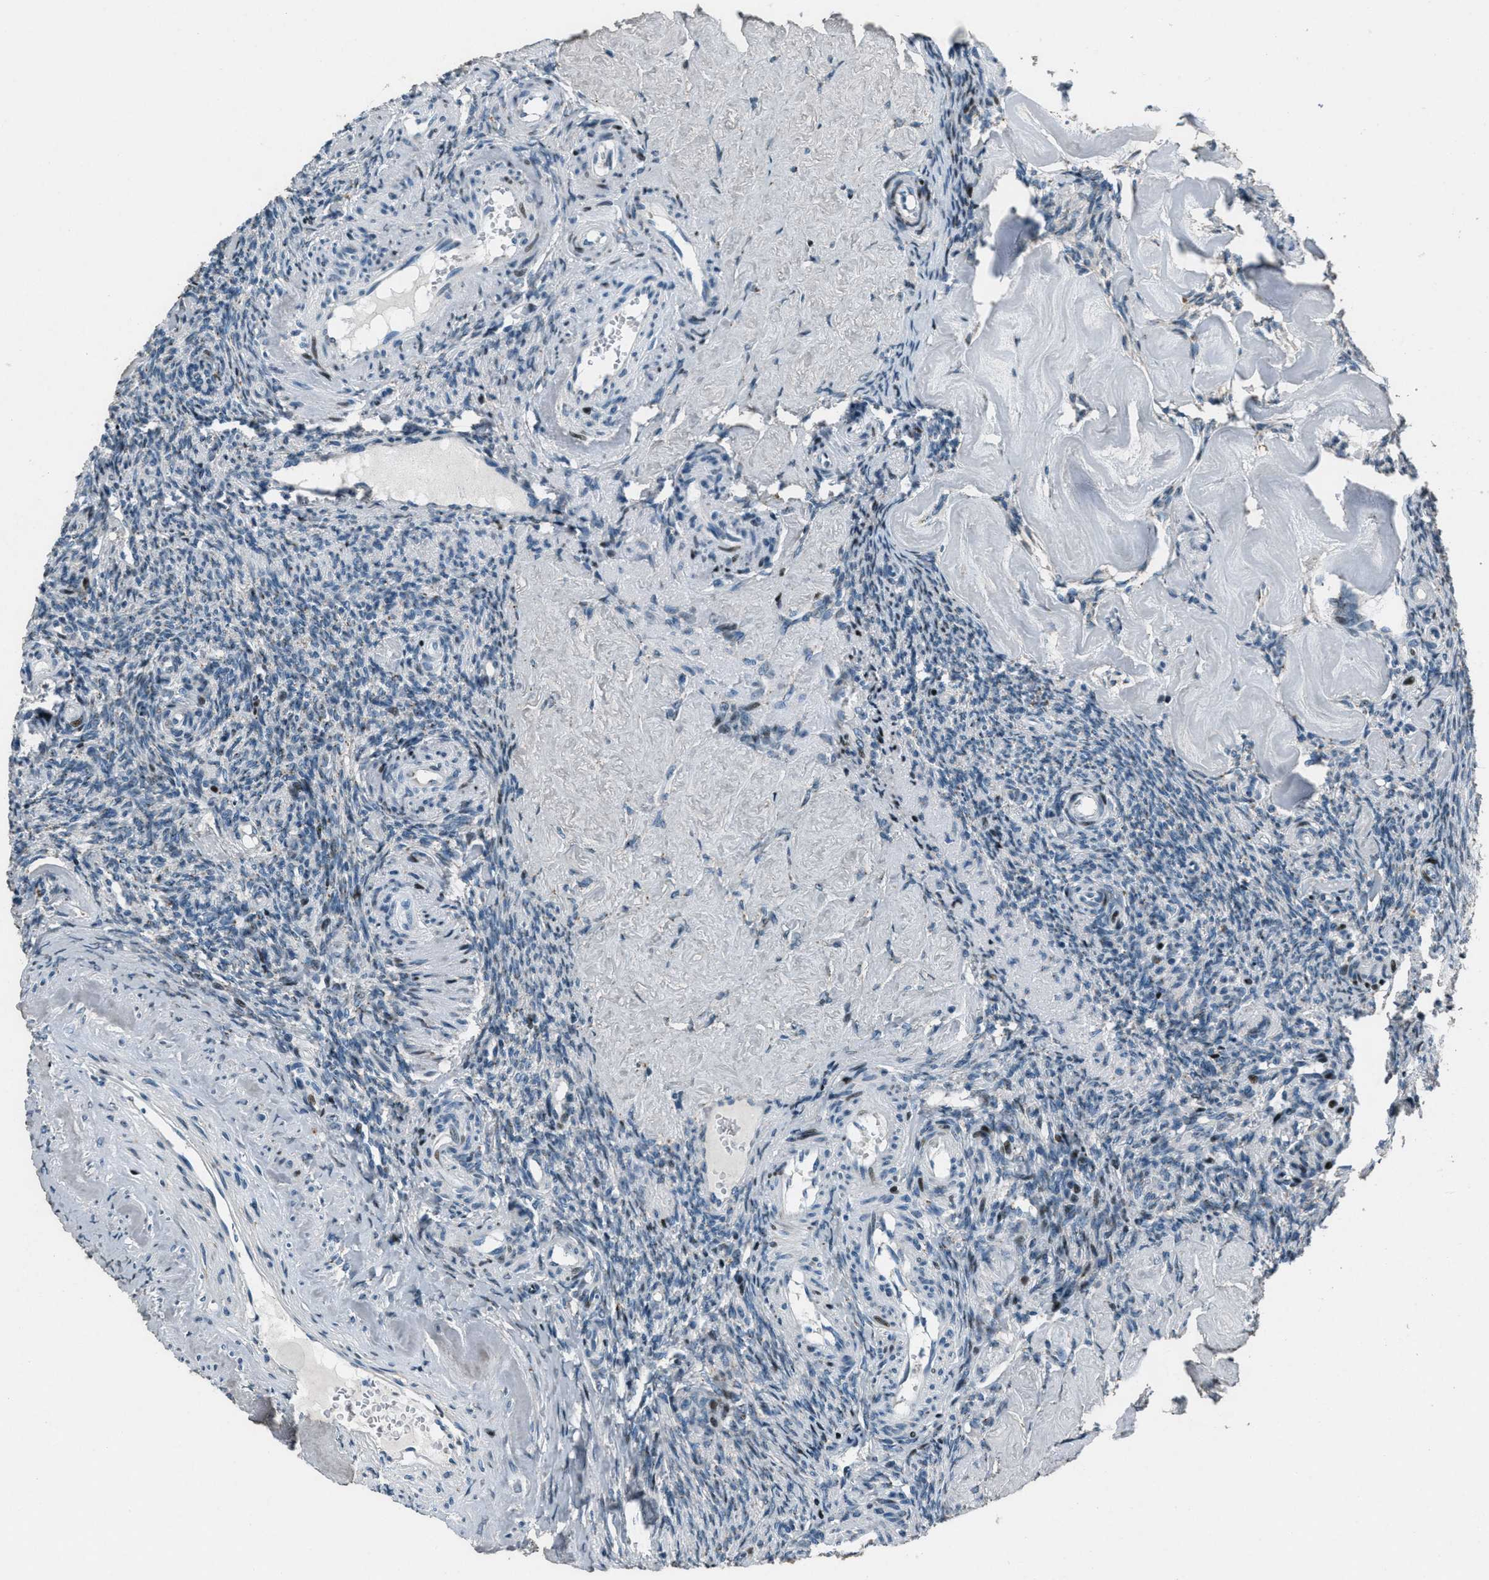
{"staining": {"intensity": "moderate", "quantity": "<25%", "location": "nuclear"}, "tissue": "ovary", "cell_type": "Ovarian stroma cells", "image_type": "normal", "snomed": [{"axis": "morphology", "description": "Normal tissue, NOS"}, {"axis": "topography", "description": "Ovary"}], "caption": "Immunohistochemical staining of unremarkable human ovary reveals moderate nuclear protein staining in about <25% of ovarian stroma cells. (Brightfield microscopy of DAB IHC at high magnification).", "gene": "GPC6", "patient": {"sex": "female", "age": 41}}